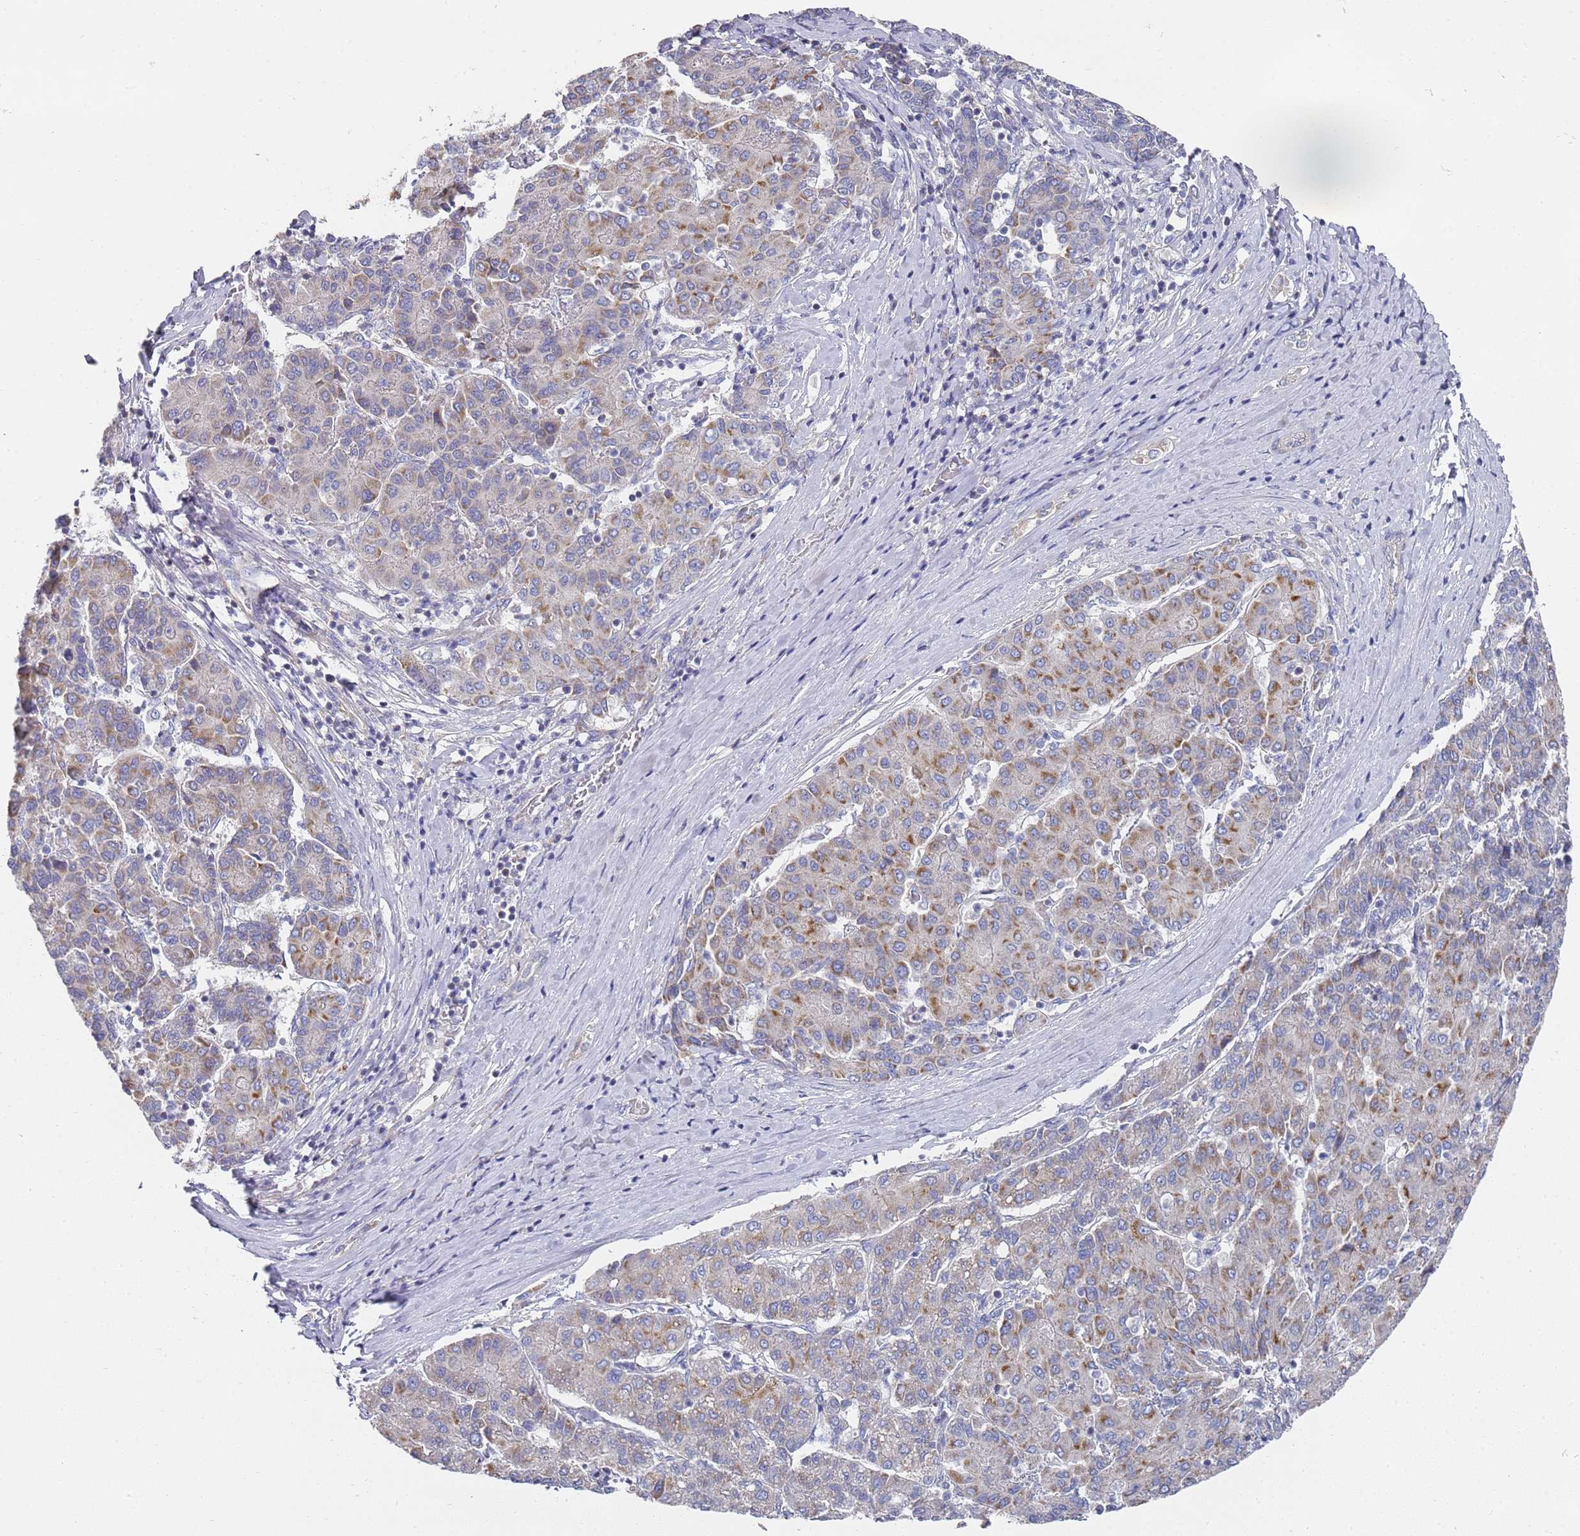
{"staining": {"intensity": "moderate", "quantity": "25%-75%", "location": "cytoplasmic/membranous"}, "tissue": "liver cancer", "cell_type": "Tumor cells", "image_type": "cancer", "snomed": [{"axis": "morphology", "description": "Carcinoma, Hepatocellular, NOS"}, {"axis": "topography", "description": "Liver"}], "caption": "This image shows IHC staining of hepatocellular carcinoma (liver), with medium moderate cytoplasmic/membranous staining in about 25%-75% of tumor cells.", "gene": "SCAPER", "patient": {"sex": "male", "age": 65}}